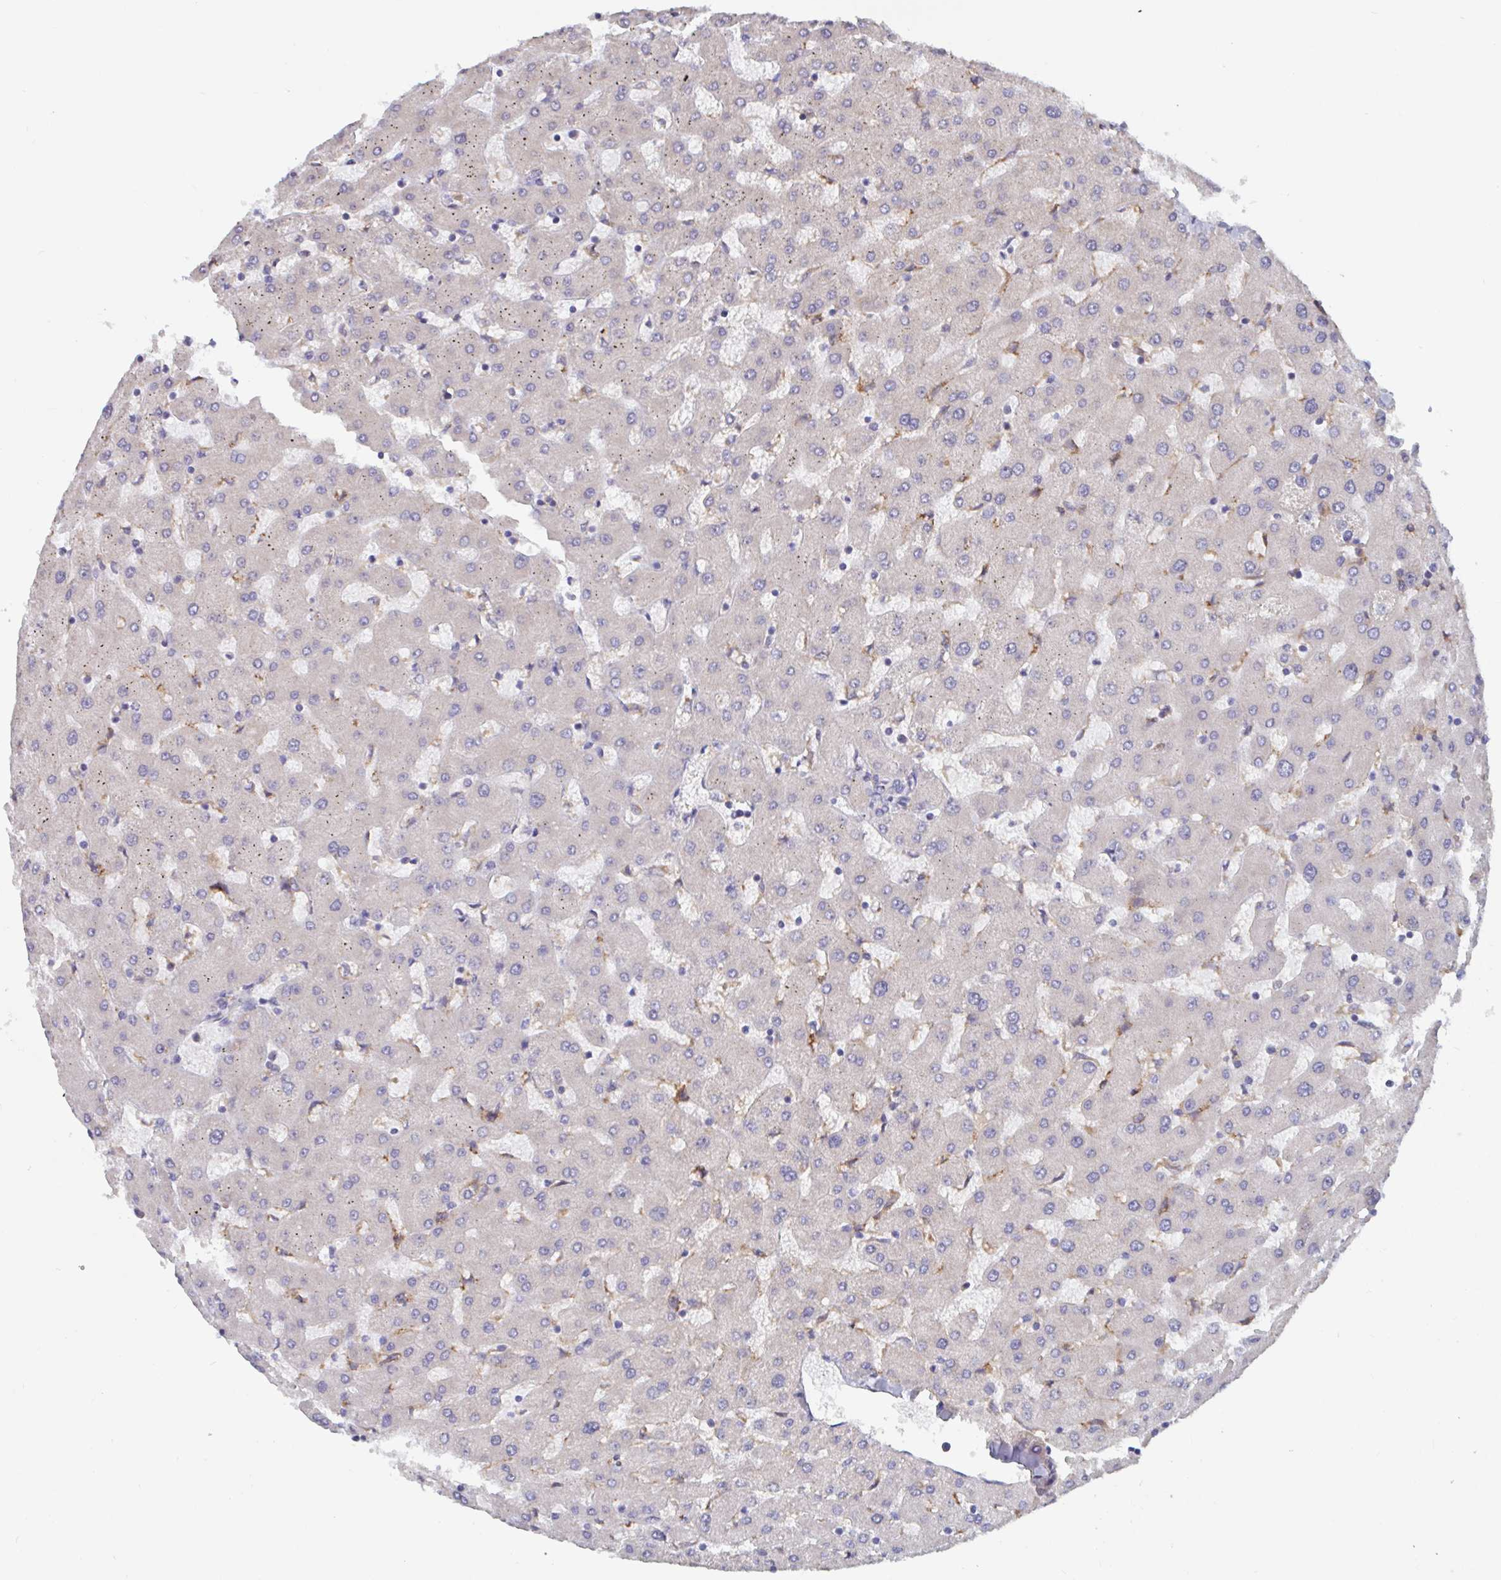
{"staining": {"intensity": "negative", "quantity": "none", "location": "none"}, "tissue": "liver", "cell_type": "Cholangiocytes", "image_type": "normal", "snomed": [{"axis": "morphology", "description": "Normal tissue, NOS"}, {"axis": "topography", "description": "Liver"}], "caption": "Liver stained for a protein using immunohistochemistry displays no expression cholangiocytes.", "gene": "SNX8", "patient": {"sex": "female", "age": 63}}